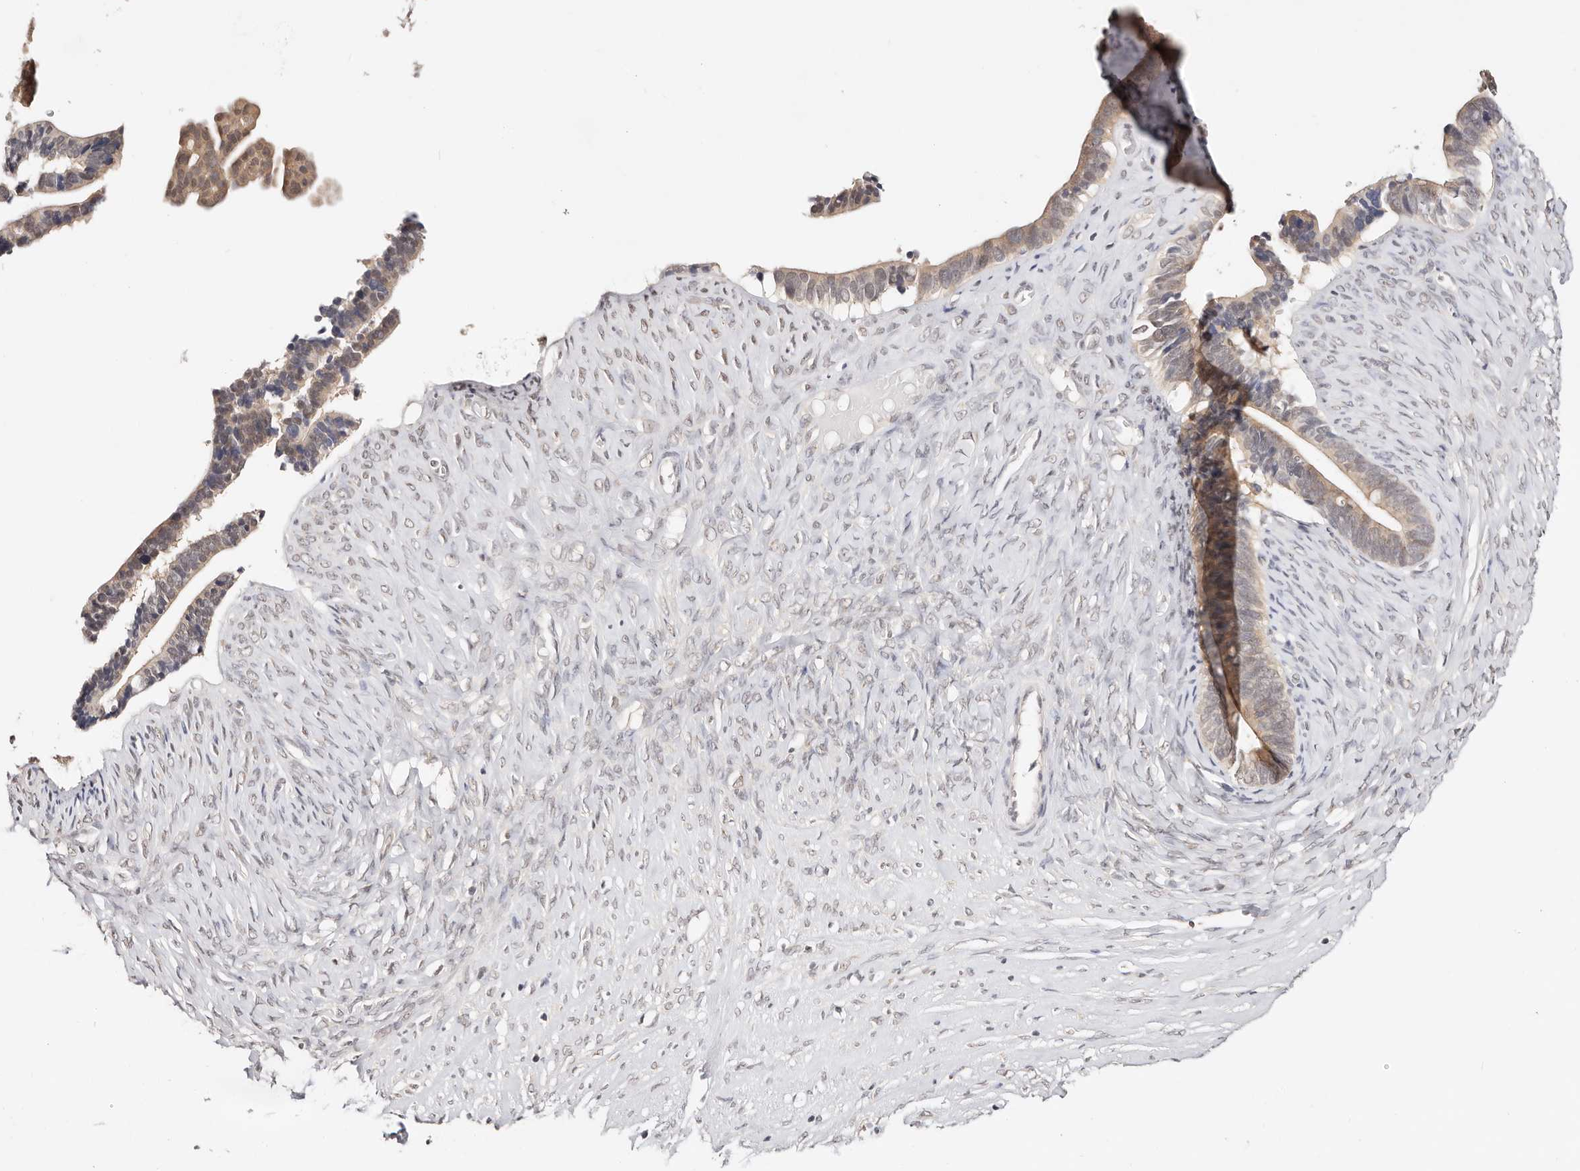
{"staining": {"intensity": "weak", "quantity": ">75%", "location": "cytoplasmic/membranous"}, "tissue": "ovarian cancer", "cell_type": "Tumor cells", "image_type": "cancer", "snomed": [{"axis": "morphology", "description": "Cystadenocarcinoma, serous, NOS"}, {"axis": "topography", "description": "Ovary"}], "caption": "Ovarian cancer stained for a protein (brown) exhibits weak cytoplasmic/membranous positive positivity in about >75% of tumor cells.", "gene": "VIPAS39", "patient": {"sex": "female", "age": 56}}